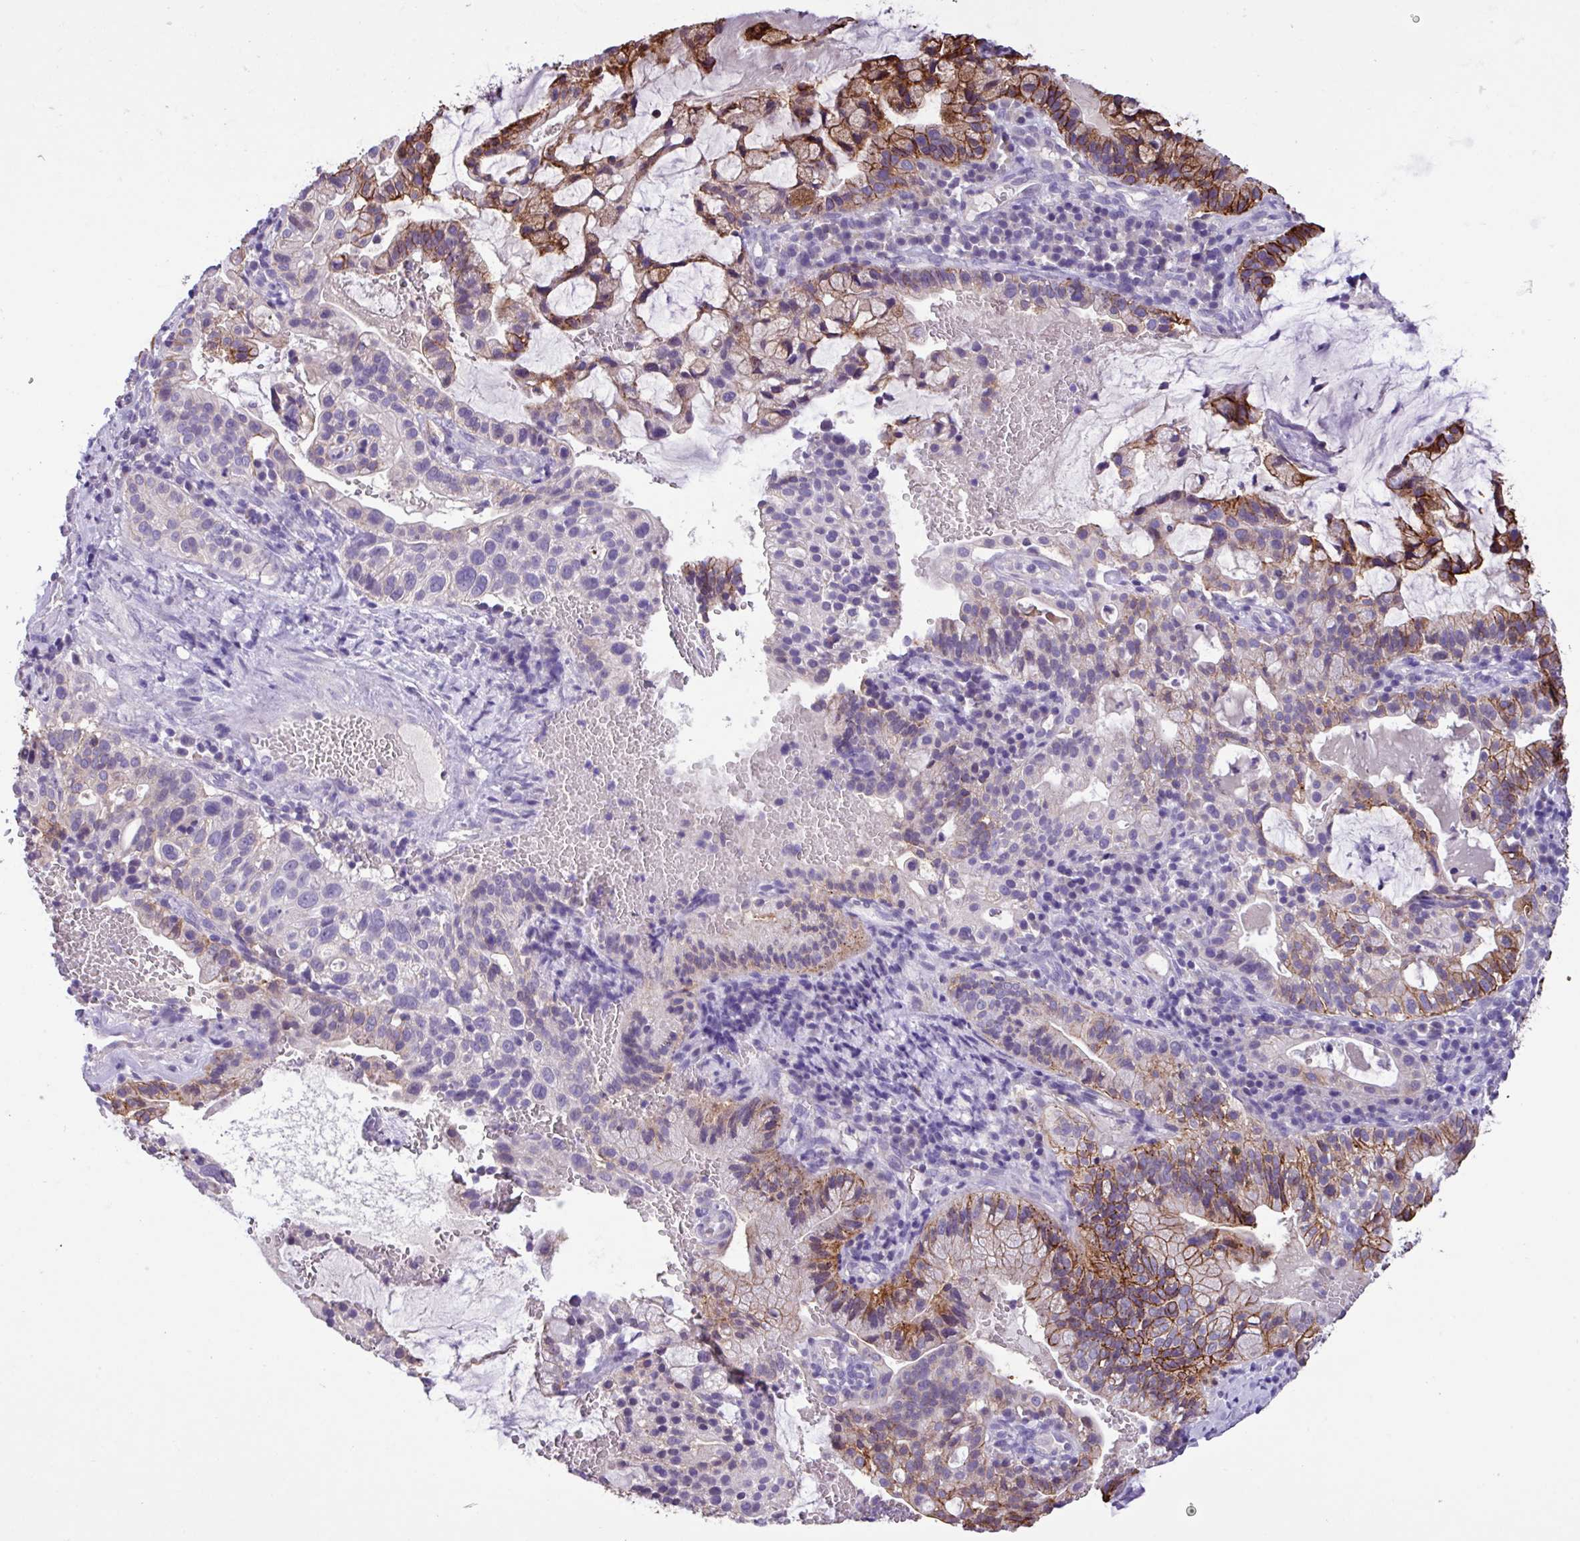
{"staining": {"intensity": "strong", "quantity": "25%-75%", "location": "cytoplasmic/membranous"}, "tissue": "cervical cancer", "cell_type": "Tumor cells", "image_type": "cancer", "snomed": [{"axis": "morphology", "description": "Adenocarcinoma, NOS"}, {"axis": "topography", "description": "Cervix"}], "caption": "Cervical cancer (adenocarcinoma) tissue exhibits strong cytoplasmic/membranous staining in approximately 25%-75% of tumor cells, visualized by immunohistochemistry.", "gene": "EPCAM", "patient": {"sex": "female", "age": 41}}